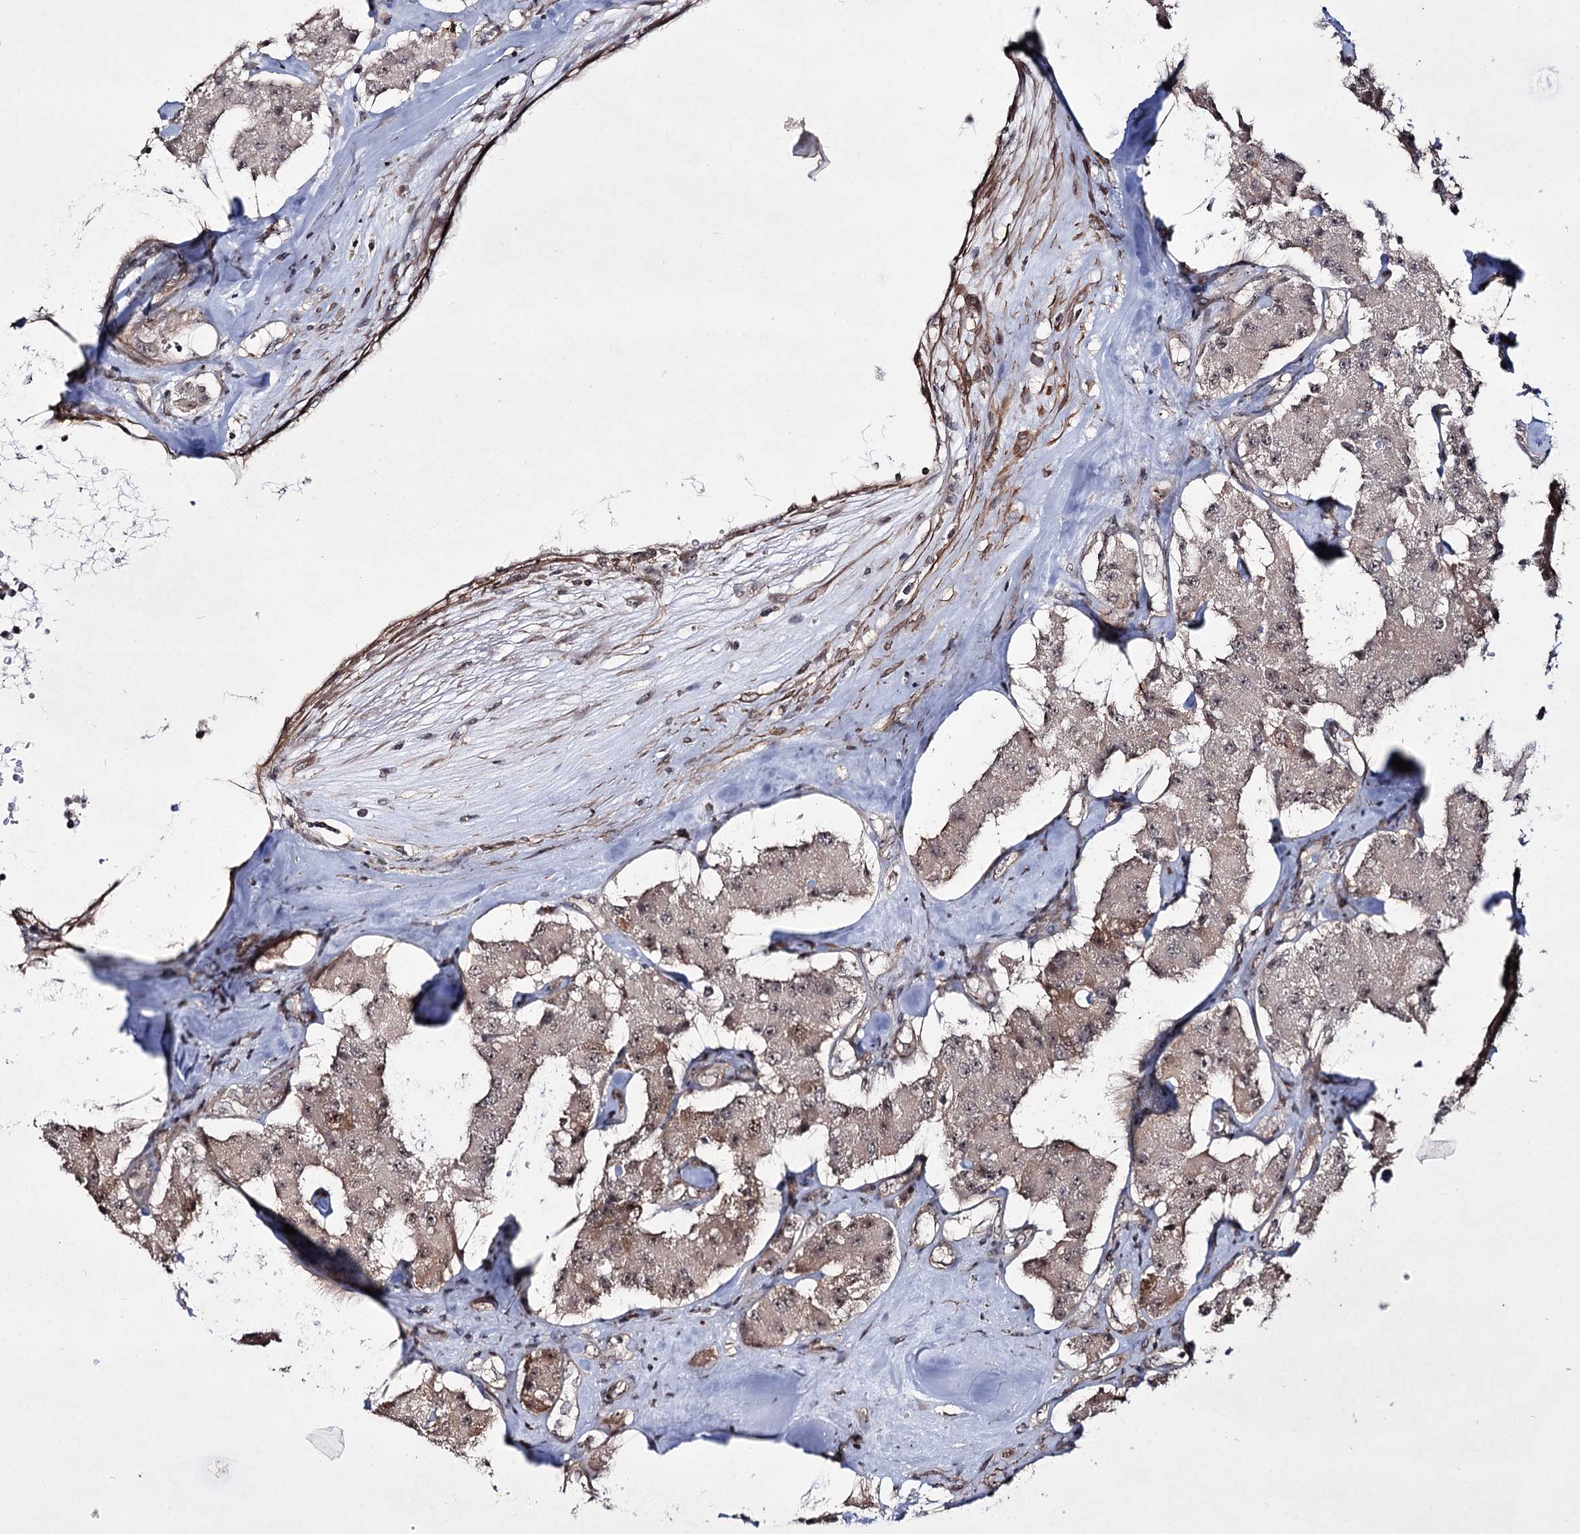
{"staining": {"intensity": "weak", "quantity": "<25%", "location": "cytoplasmic/membranous,nuclear"}, "tissue": "carcinoid", "cell_type": "Tumor cells", "image_type": "cancer", "snomed": [{"axis": "morphology", "description": "Carcinoid, malignant, NOS"}, {"axis": "topography", "description": "Pancreas"}], "caption": "An image of human carcinoid is negative for staining in tumor cells.", "gene": "CCDC59", "patient": {"sex": "male", "age": 41}}